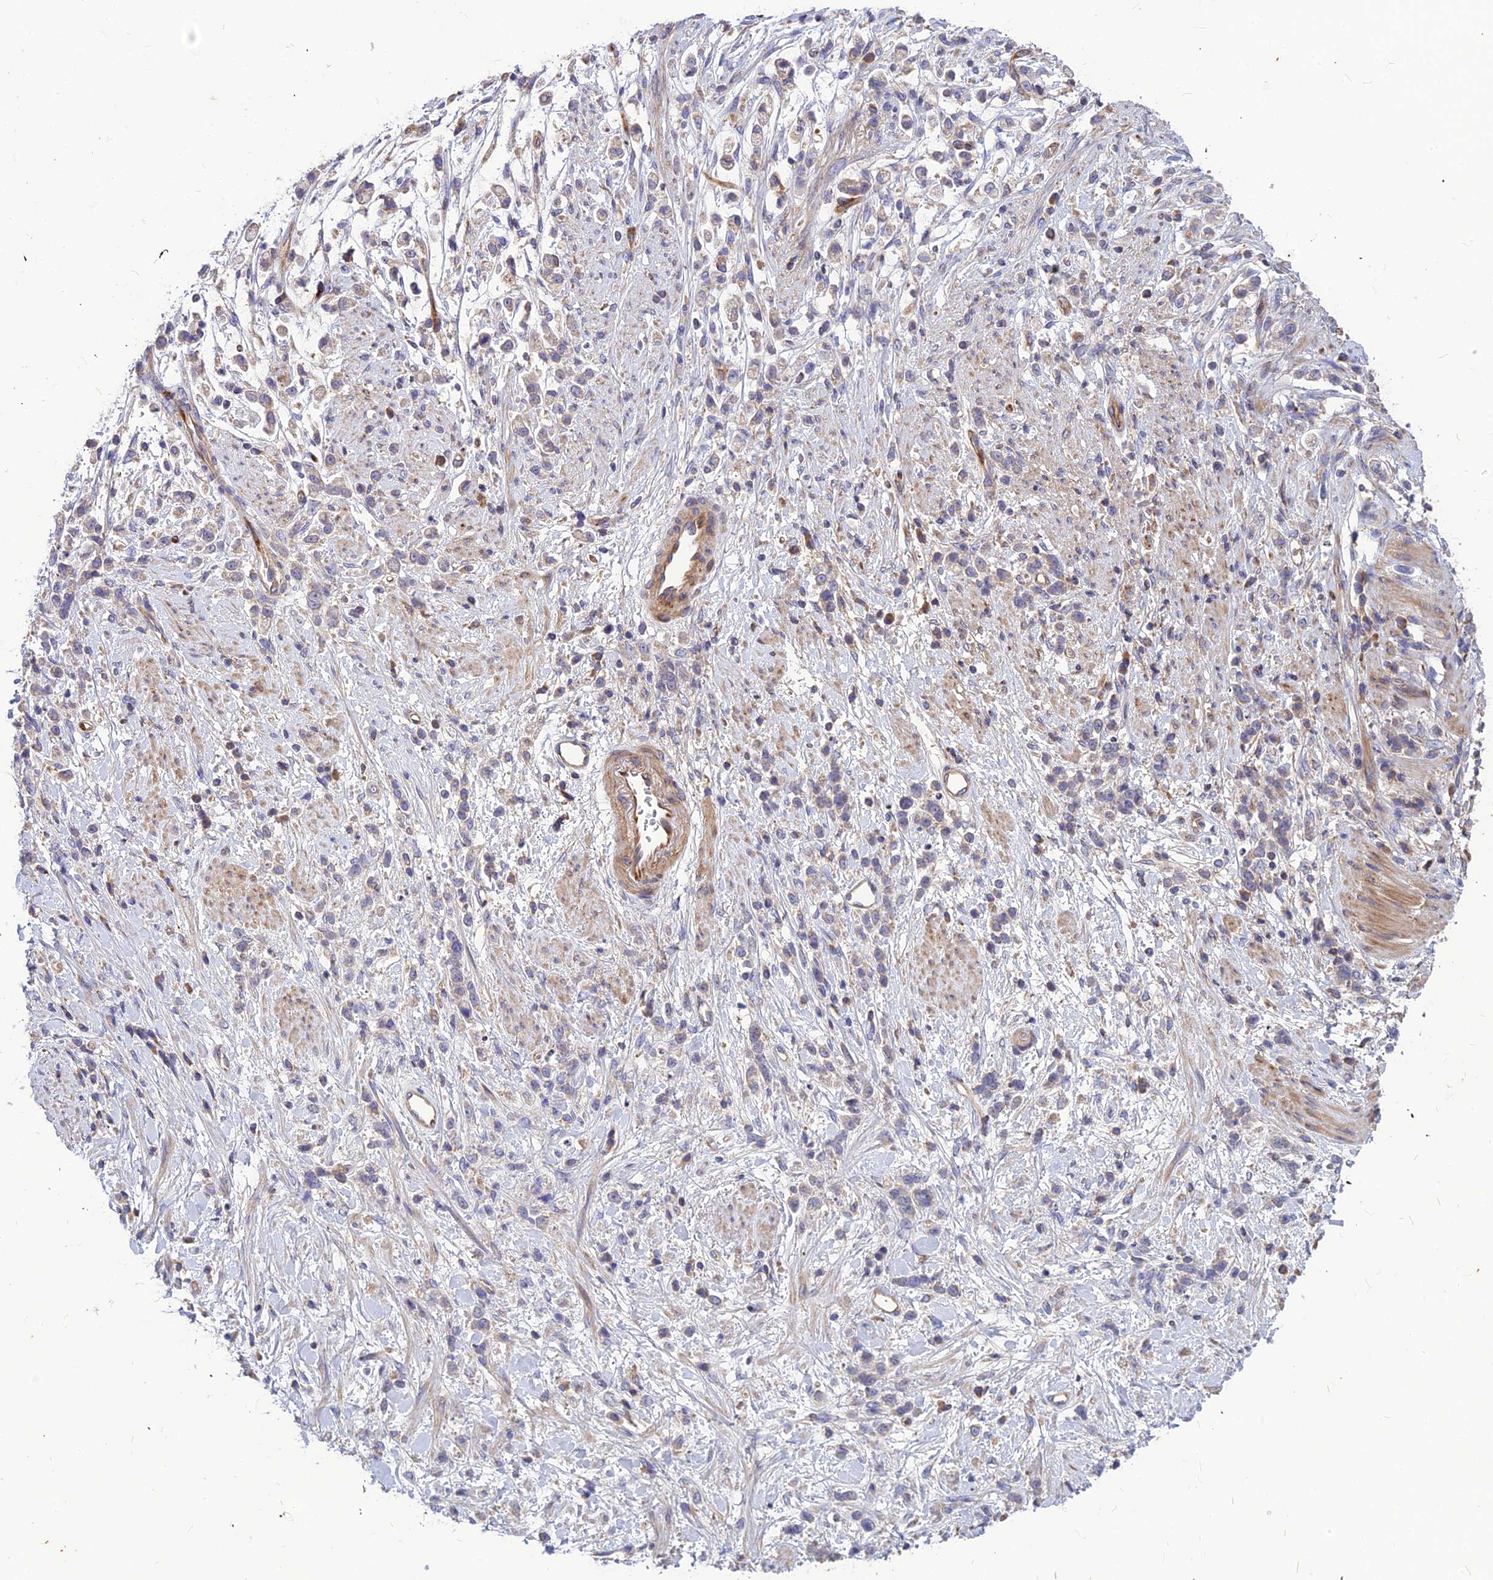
{"staining": {"intensity": "negative", "quantity": "none", "location": "none"}, "tissue": "stomach cancer", "cell_type": "Tumor cells", "image_type": "cancer", "snomed": [{"axis": "morphology", "description": "Adenocarcinoma, NOS"}, {"axis": "topography", "description": "Stomach"}], "caption": "The image reveals no staining of tumor cells in stomach cancer.", "gene": "ASPHD1", "patient": {"sex": "female", "age": 60}}